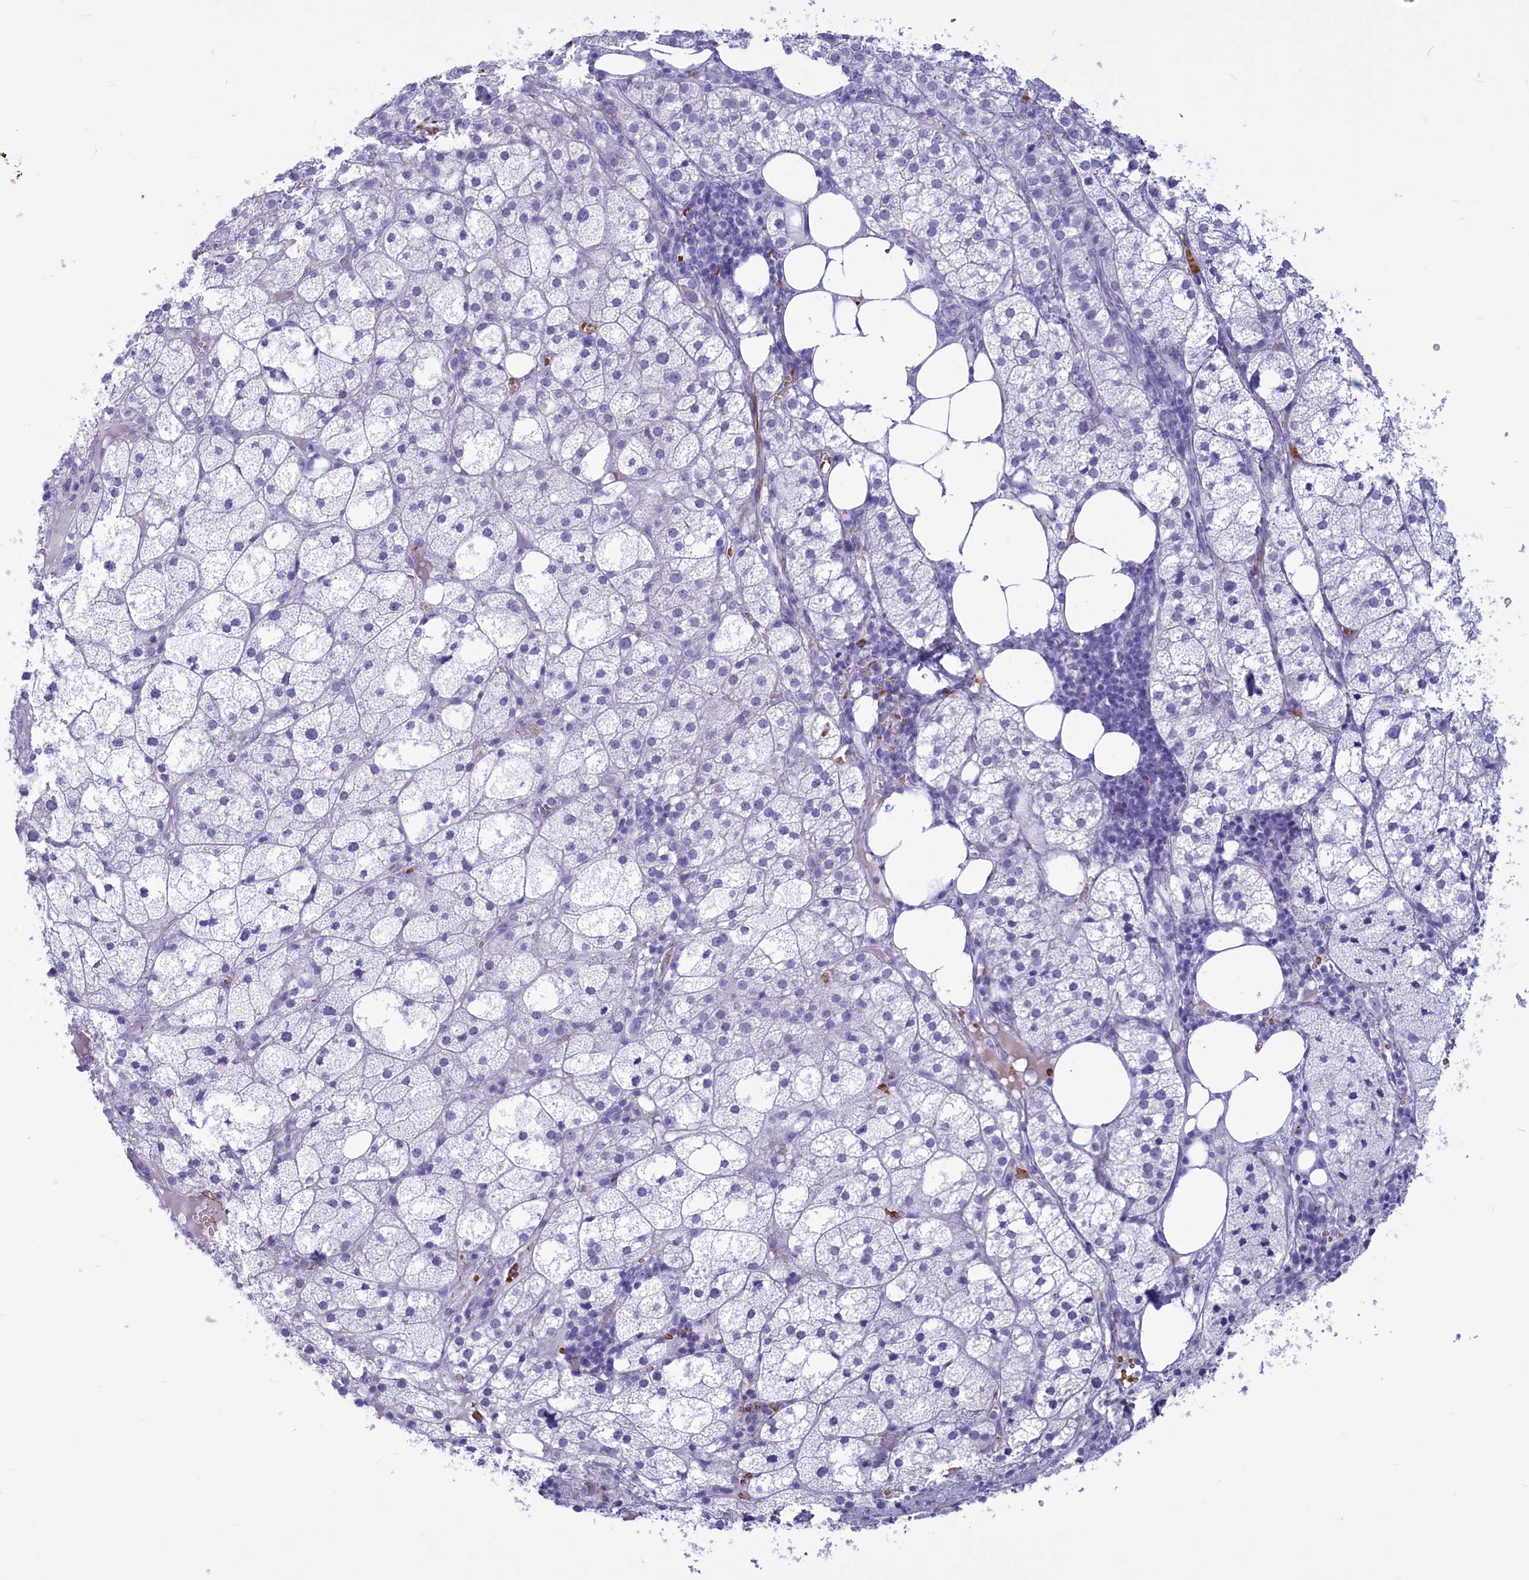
{"staining": {"intensity": "negative", "quantity": "none", "location": "none"}, "tissue": "adrenal gland", "cell_type": "Glandular cells", "image_type": "normal", "snomed": [{"axis": "morphology", "description": "Normal tissue, NOS"}, {"axis": "topography", "description": "Adrenal gland"}], "caption": "IHC of normal human adrenal gland exhibits no expression in glandular cells. (Brightfield microscopy of DAB (3,3'-diaminobenzidine) IHC at high magnification).", "gene": "GAPDHS", "patient": {"sex": "female", "age": 61}}